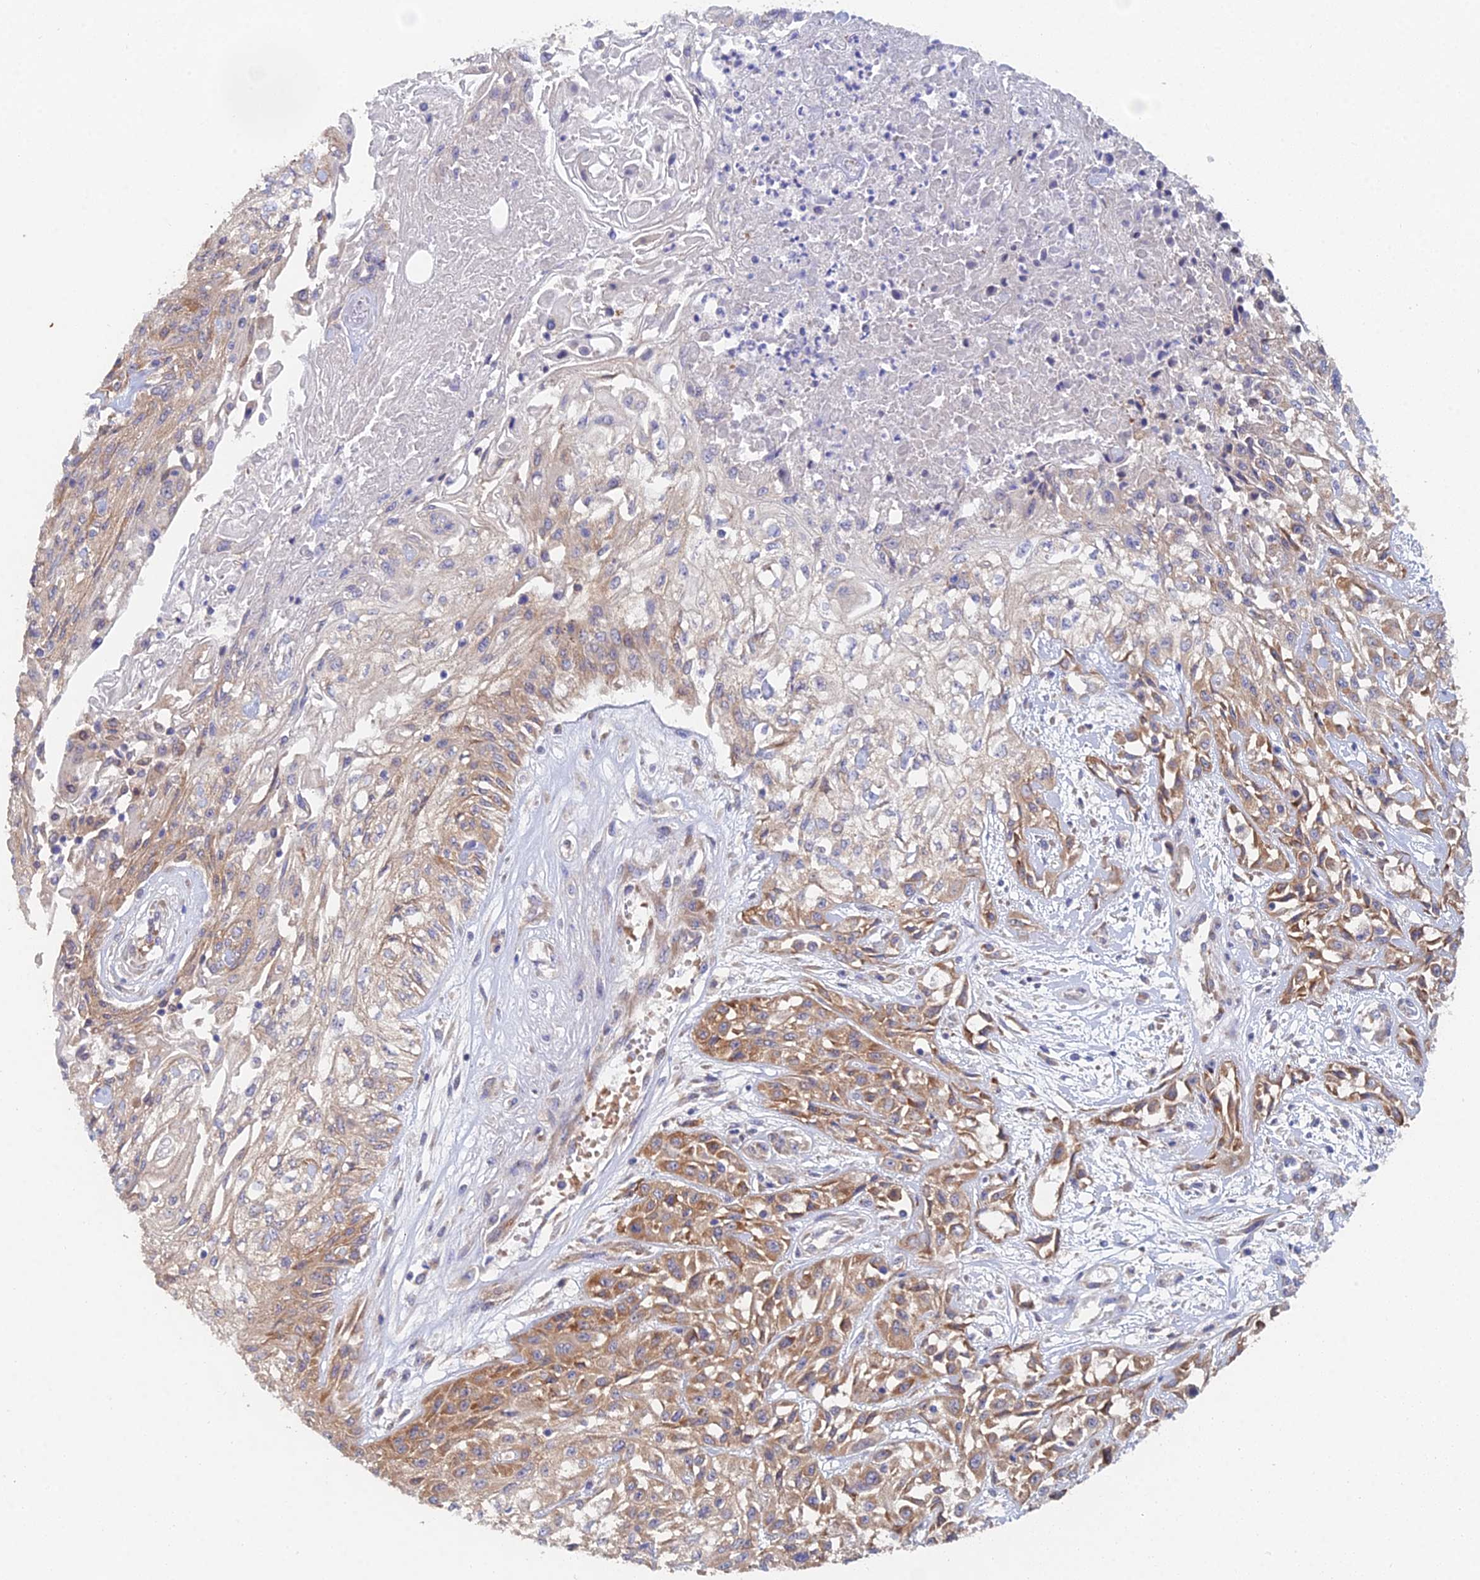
{"staining": {"intensity": "moderate", "quantity": "25%-75%", "location": "cytoplasmic/membranous"}, "tissue": "skin cancer", "cell_type": "Tumor cells", "image_type": "cancer", "snomed": [{"axis": "morphology", "description": "Squamous cell carcinoma, NOS"}, {"axis": "morphology", "description": "Squamous cell carcinoma, metastatic, NOS"}, {"axis": "topography", "description": "Skin"}, {"axis": "topography", "description": "Lymph node"}], "caption": "About 25%-75% of tumor cells in skin squamous cell carcinoma exhibit moderate cytoplasmic/membranous protein positivity as visualized by brown immunohistochemical staining.", "gene": "ELOF1", "patient": {"sex": "male", "age": 75}}